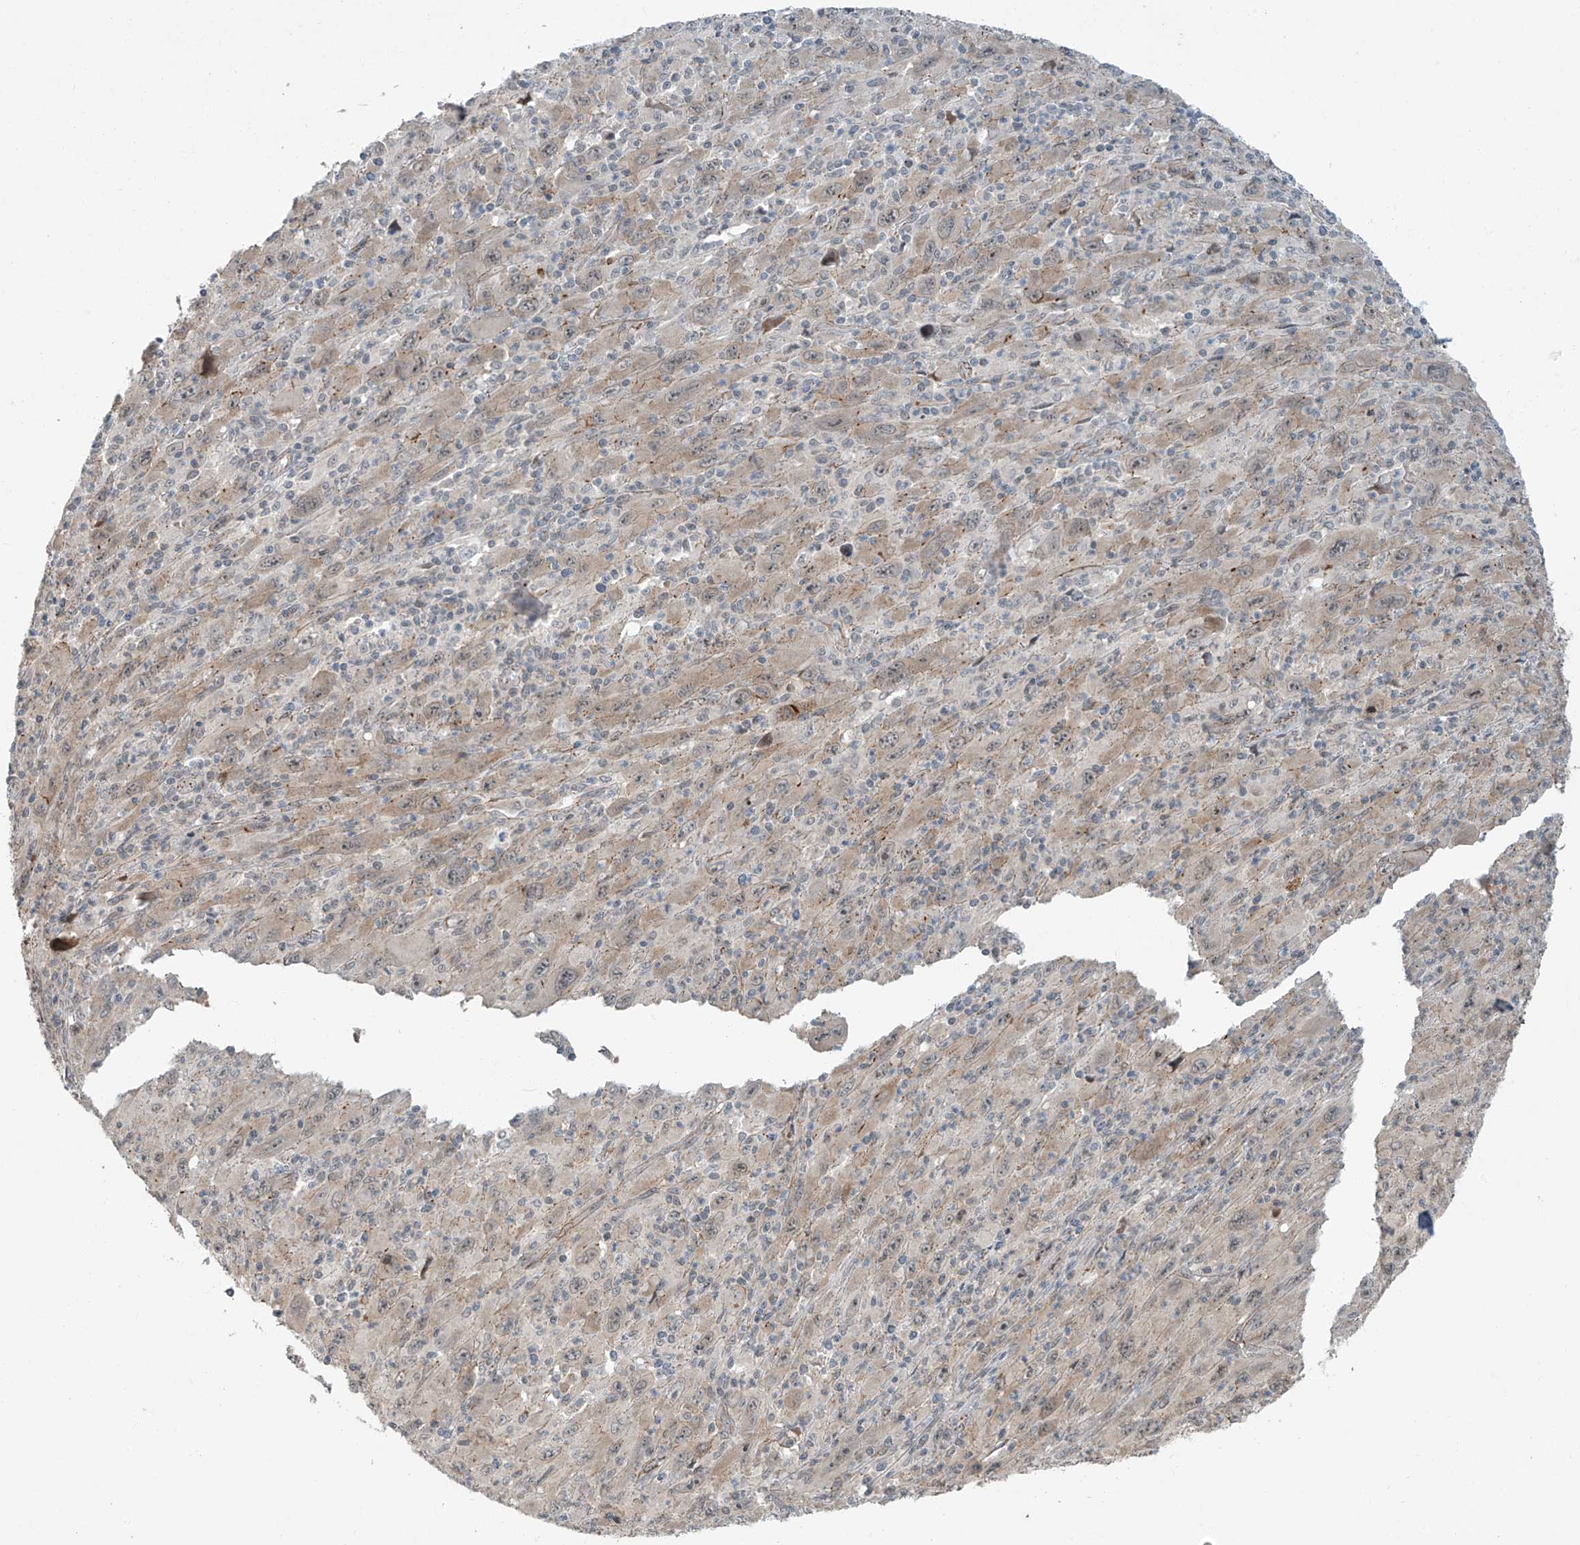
{"staining": {"intensity": "weak", "quantity": ">75%", "location": "cytoplasmic/membranous"}, "tissue": "melanoma", "cell_type": "Tumor cells", "image_type": "cancer", "snomed": [{"axis": "morphology", "description": "Malignant melanoma, Metastatic site"}, {"axis": "topography", "description": "Skin"}], "caption": "Melanoma stained for a protein (brown) displays weak cytoplasmic/membranous positive positivity in about >75% of tumor cells.", "gene": "ZNF16", "patient": {"sex": "female", "age": 56}}